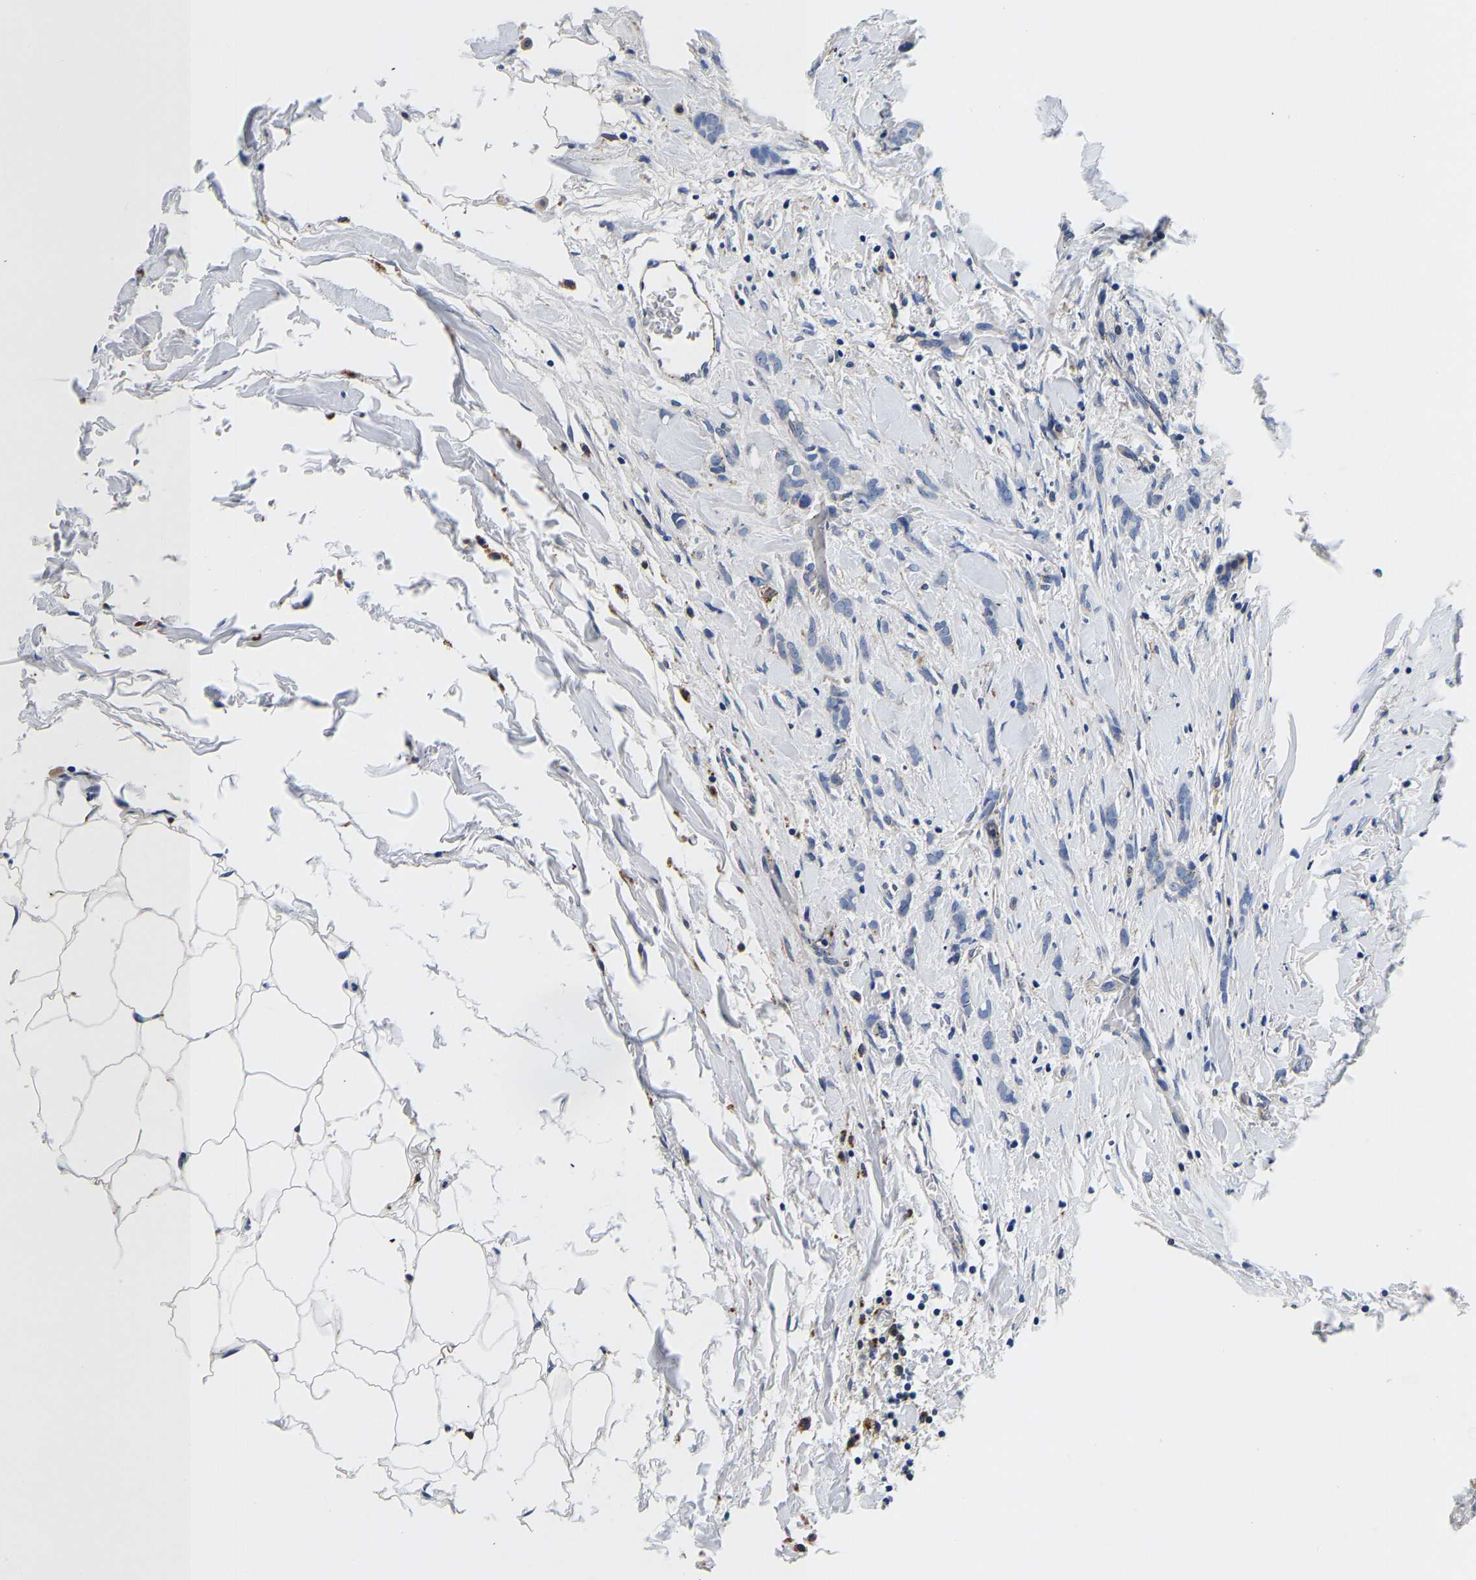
{"staining": {"intensity": "negative", "quantity": "none", "location": "none"}, "tissue": "breast cancer", "cell_type": "Tumor cells", "image_type": "cancer", "snomed": [{"axis": "morphology", "description": "Lobular carcinoma, in situ"}, {"axis": "morphology", "description": "Lobular carcinoma"}, {"axis": "topography", "description": "Breast"}], "caption": "This is an immunohistochemistry histopathology image of breast cancer (lobular carcinoma in situ). There is no expression in tumor cells.", "gene": "GRN", "patient": {"sex": "female", "age": 41}}